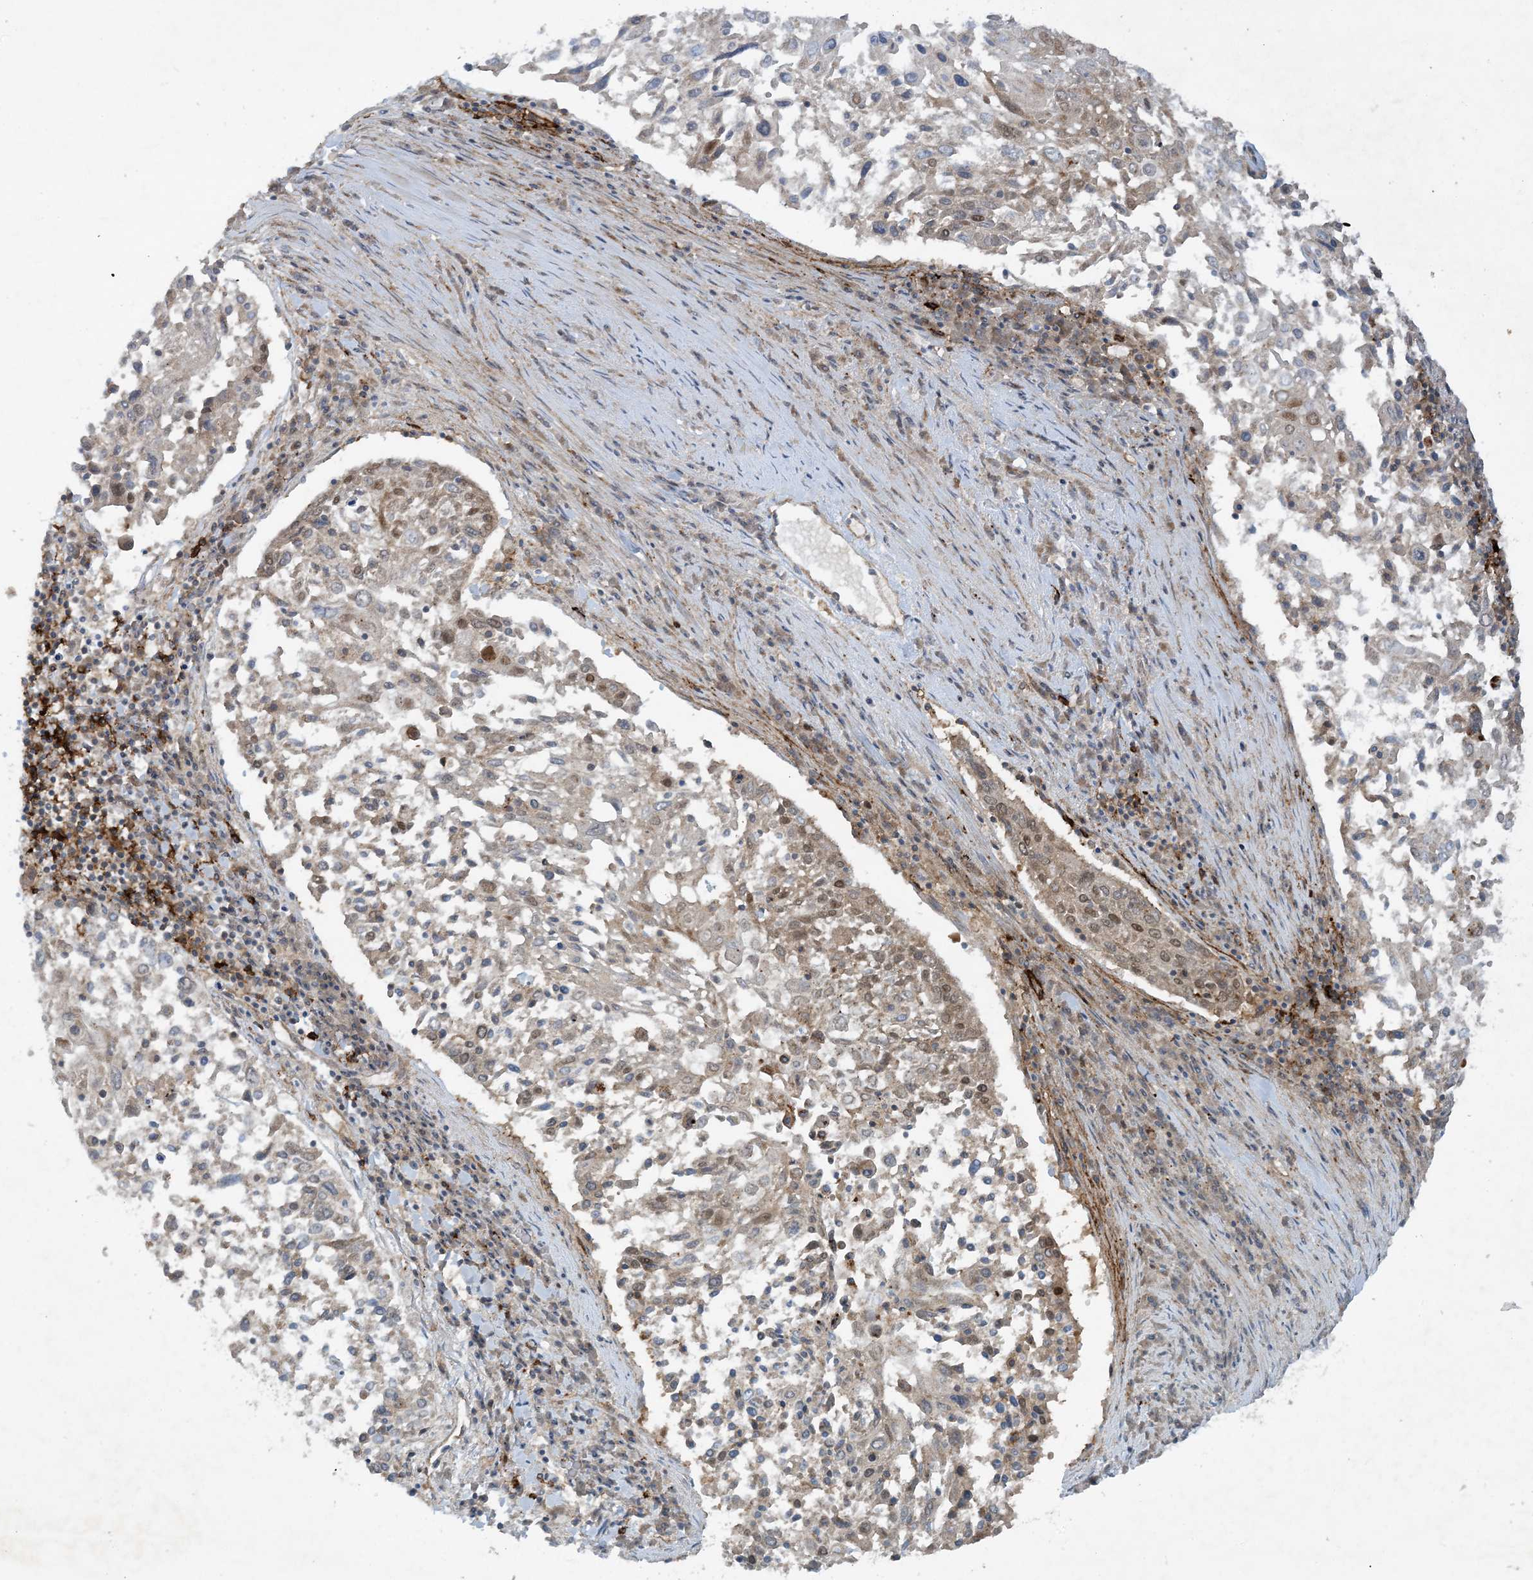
{"staining": {"intensity": "weak", "quantity": "<25%", "location": "nuclear"}, "tissue": "lung cancer", "cell_type": "Tumor cells", "image_type": "cancer", "snomed": [{"axis": "morphology", "description": "Squamous cell carcinoma, NOS"}, {"axis": "topography", "description": "Lung"}], "caption": "Immunohistochemical staining of human lung squamous cell carcinoma reveals no significant positivity in tumor cells. (Brightfield microscopy of DAB (3,3'-diaminobenzidine) immunohistochemistry at high magnification).", "gene": "STAM2", "patient": {"sex": "male", "age": 65}}